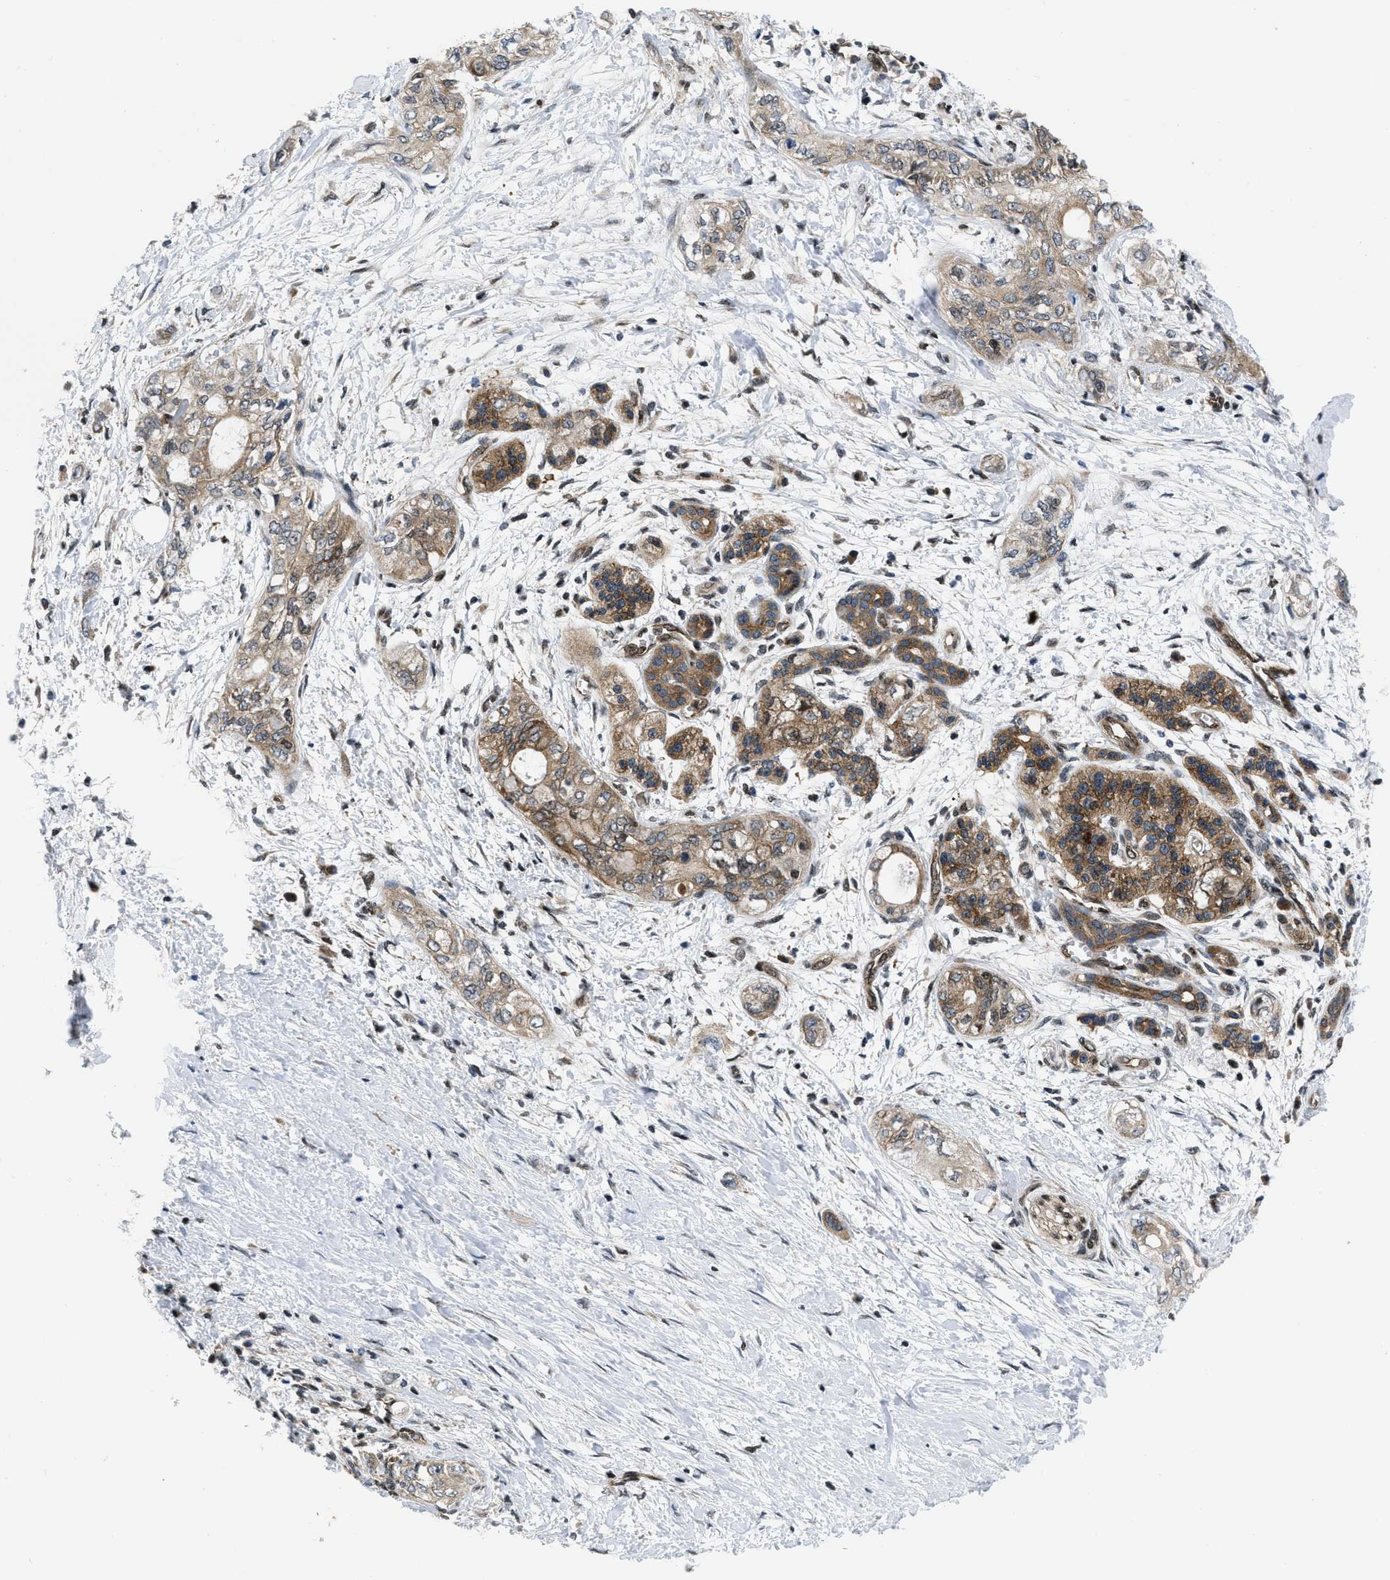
{"staining": {"intensity": "moderate", "quantity": ">75%", "location": "cytoplasmic/membranous"}, "tissue": "pancreatic cancer", "cell_type": "Tumor cells", "image_type": "cancer", "snomed": [{"axis": "morphology", "description": "Adenocarcinoma, NOS"}, {"axis": "topography", "description": "Pancreas"}], "caption": "Immunohistochemical staining of human pancreatic adenocarcinoma displays medium levels of moderate cytoplasmic/membranous staining in approximately >75% of tumor cells.", "gene": "PPP2CB", "patient": {"sex": "male", "age": 70}}